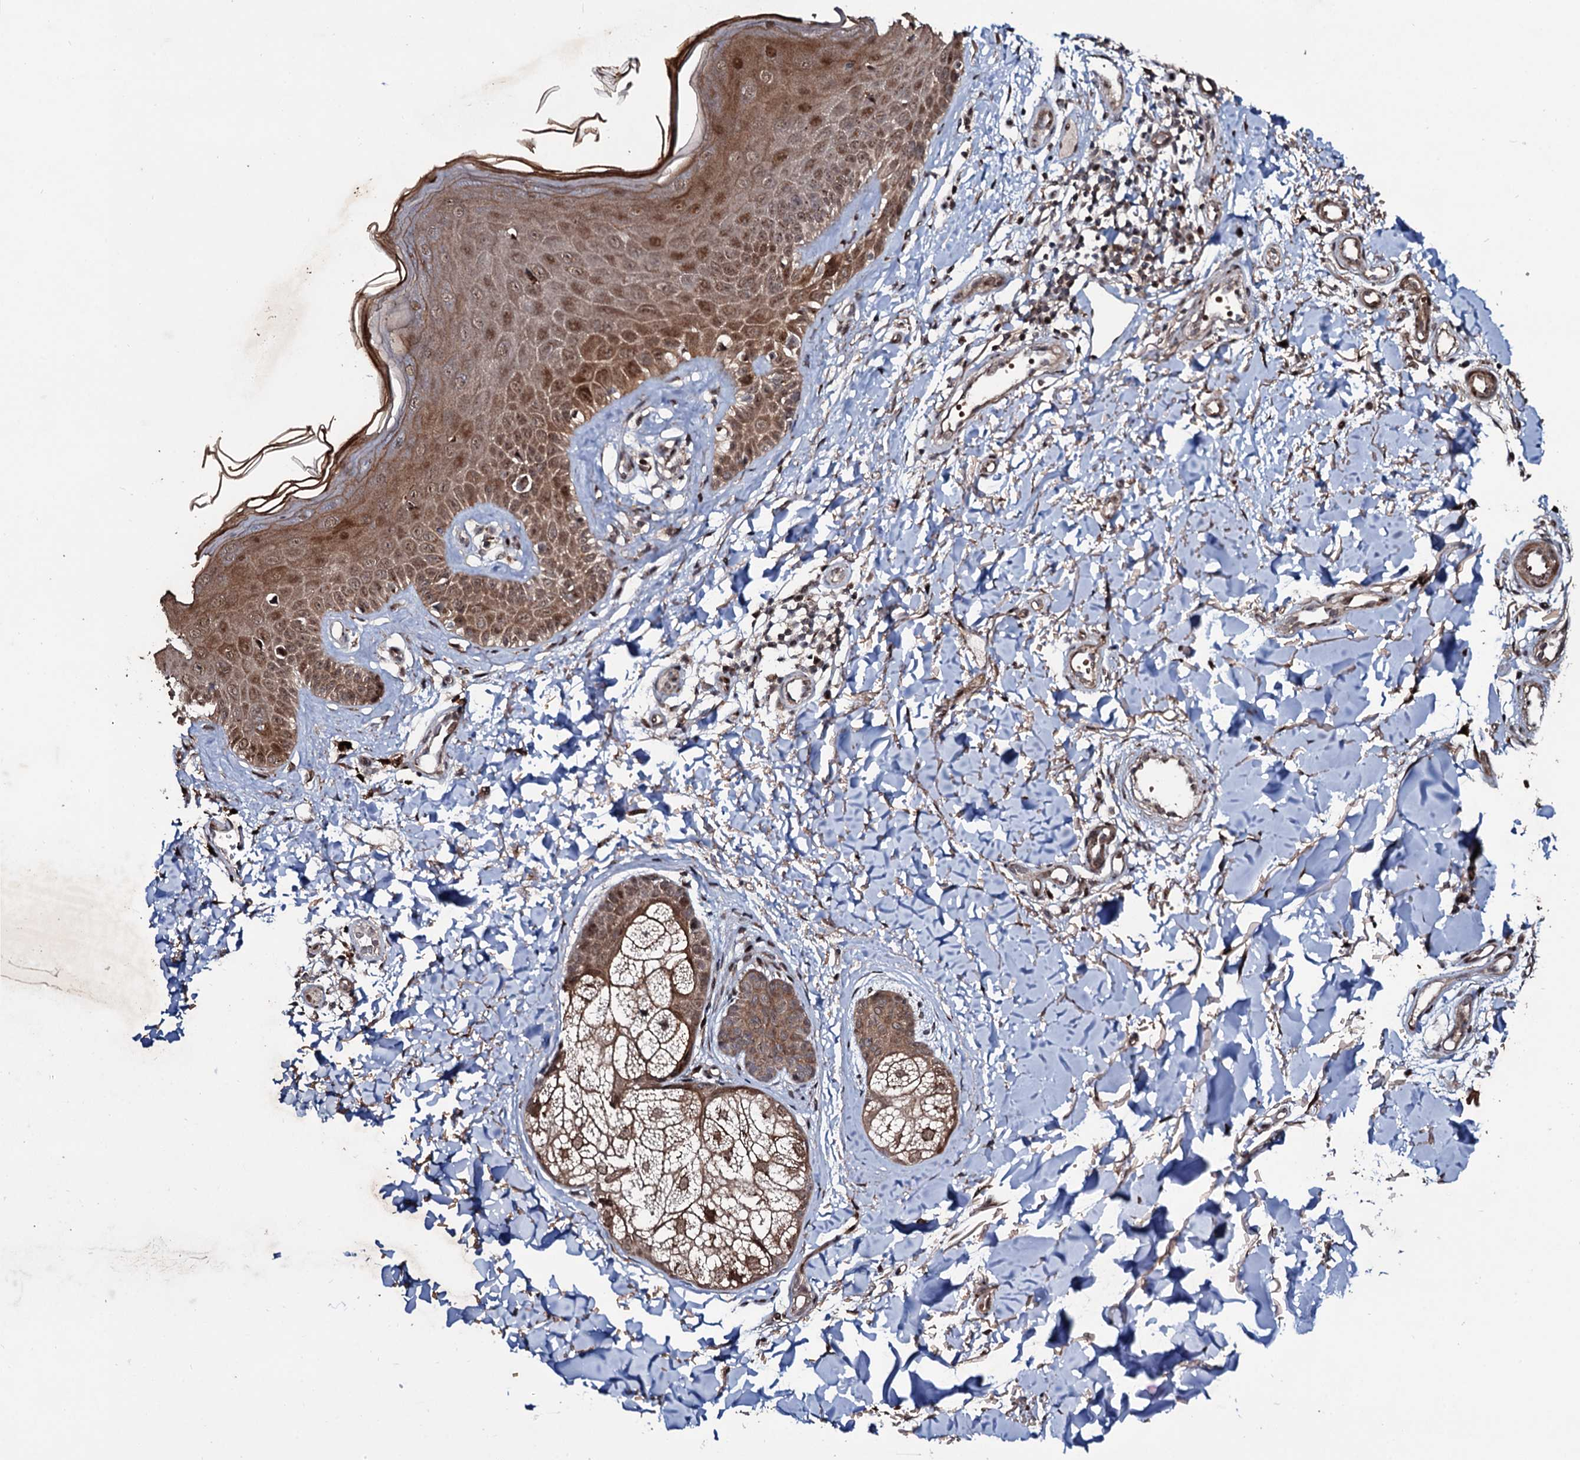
{"staining": {"intensity": "moderate", "quantity": ">75%", "location": "cytoplasmic/membranous,nuclear"}, "tissue": "skin", "cell_type": "Fibroblasts", "image_type": "normal", "snomed": [{"axis": "morphology", "description": "Normal tissue, NOS"}, {"axis": "topography", "description": "Skin"}], "caption": "The immunohistochemical stain labels moderate cytoplasmic/membranous,nuclear positivity in fibroblasts of unremarkable skin.", "gene": "COG6", "patient": {"sex": "male", "age": 52}}